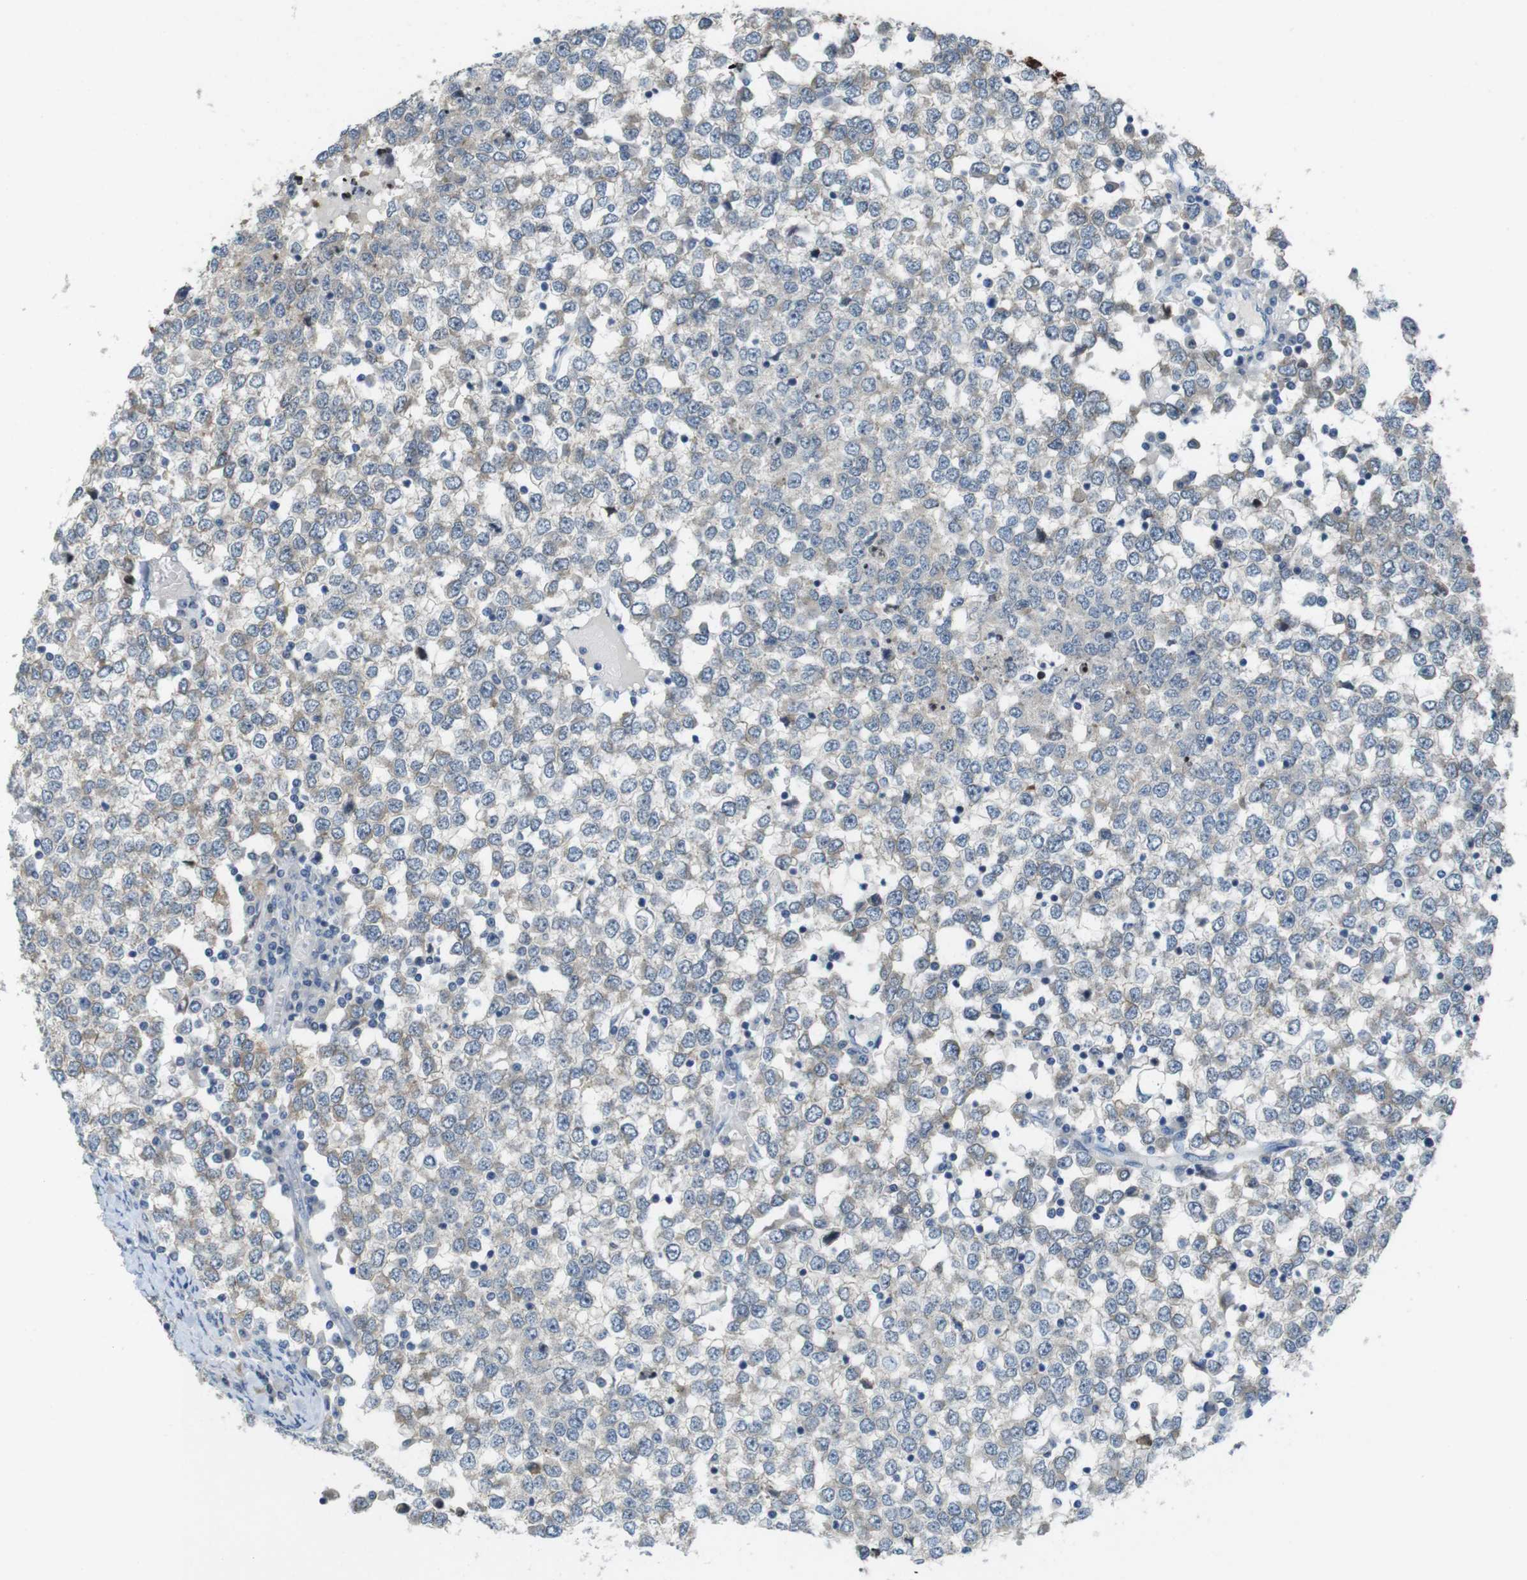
{"staining": {"intensity": "moderate", "quantity": "25%-75%", "location": "cytoplasmic/membranous"}, "tissue": "testis cancer", "cell_type": "Tumor cells", "image_type": "cancer", "snomed": [{"axis": "morphology", "description": "Seminoma, NOS"}, {"axis": "topography", "description": "Testis"}], "caption": "Immunohistochemical staining of human testis cancer demonstrates moderate cytoplasmic/membranous protein expression in approximately 25%-75% of tumor cells.", "gene": "PCDH10", "patient": {"sex": "male", "age": 65}}